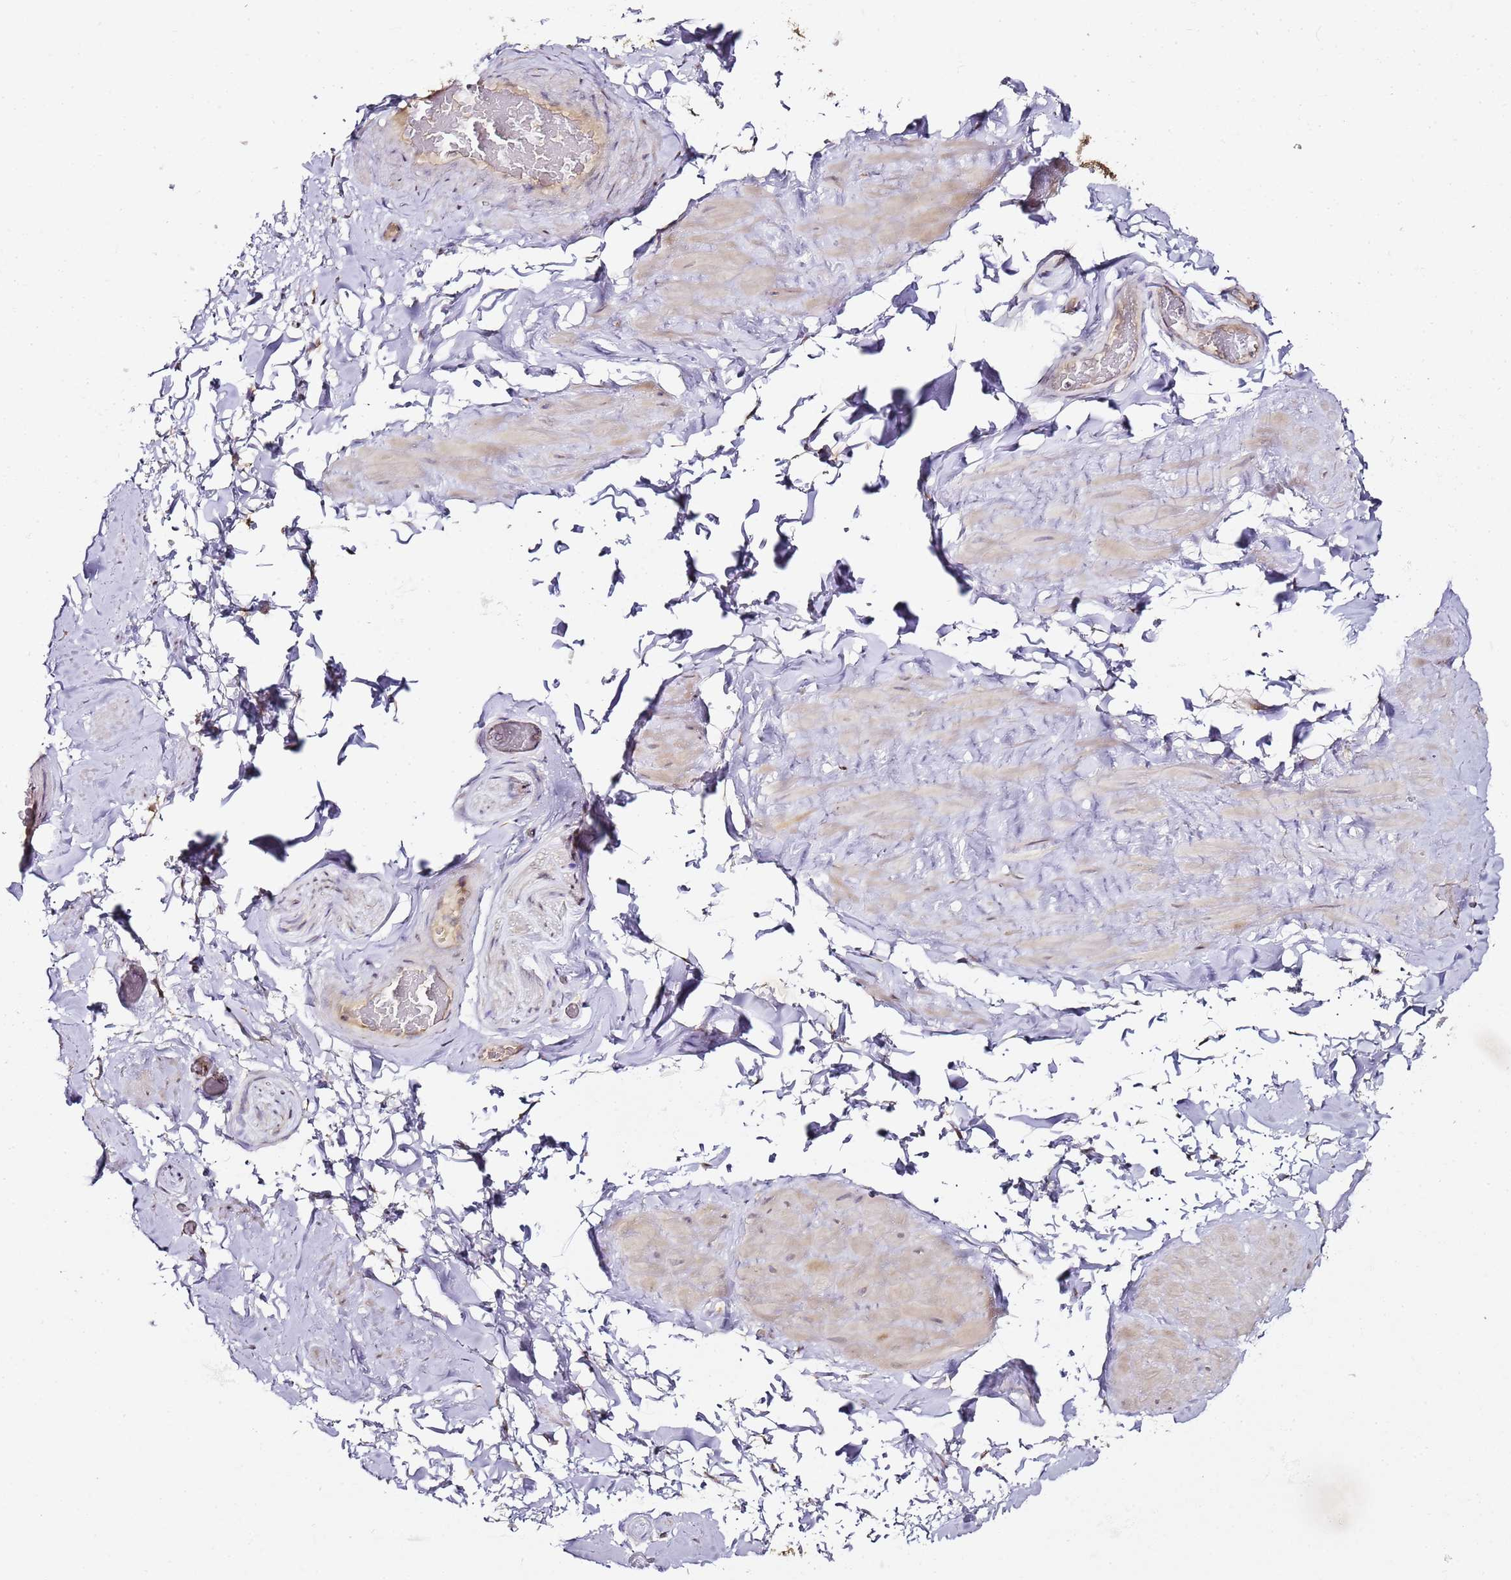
{"staining": {"intensity": "negative", "quantity": "none", "location": "none"}, "tissue": "adipose tissue", "cell_type": "Adipocytes", "image_type": "normal", "snomed": [{"axis": "morphology", "description": "Normal tissue, NOS"}, {"axis": "topography", "description": "Soft tissue"}, {"axis": "topography", "description": "Vascular tissue"}], "caption": "IHC micrograph of unremarkable human adipose tissue stained for a protein (brown), which demonstrates no positivity in adipocytes.", "gene": "MRPL49", "patient": {"sex": "male", "age": 41}}